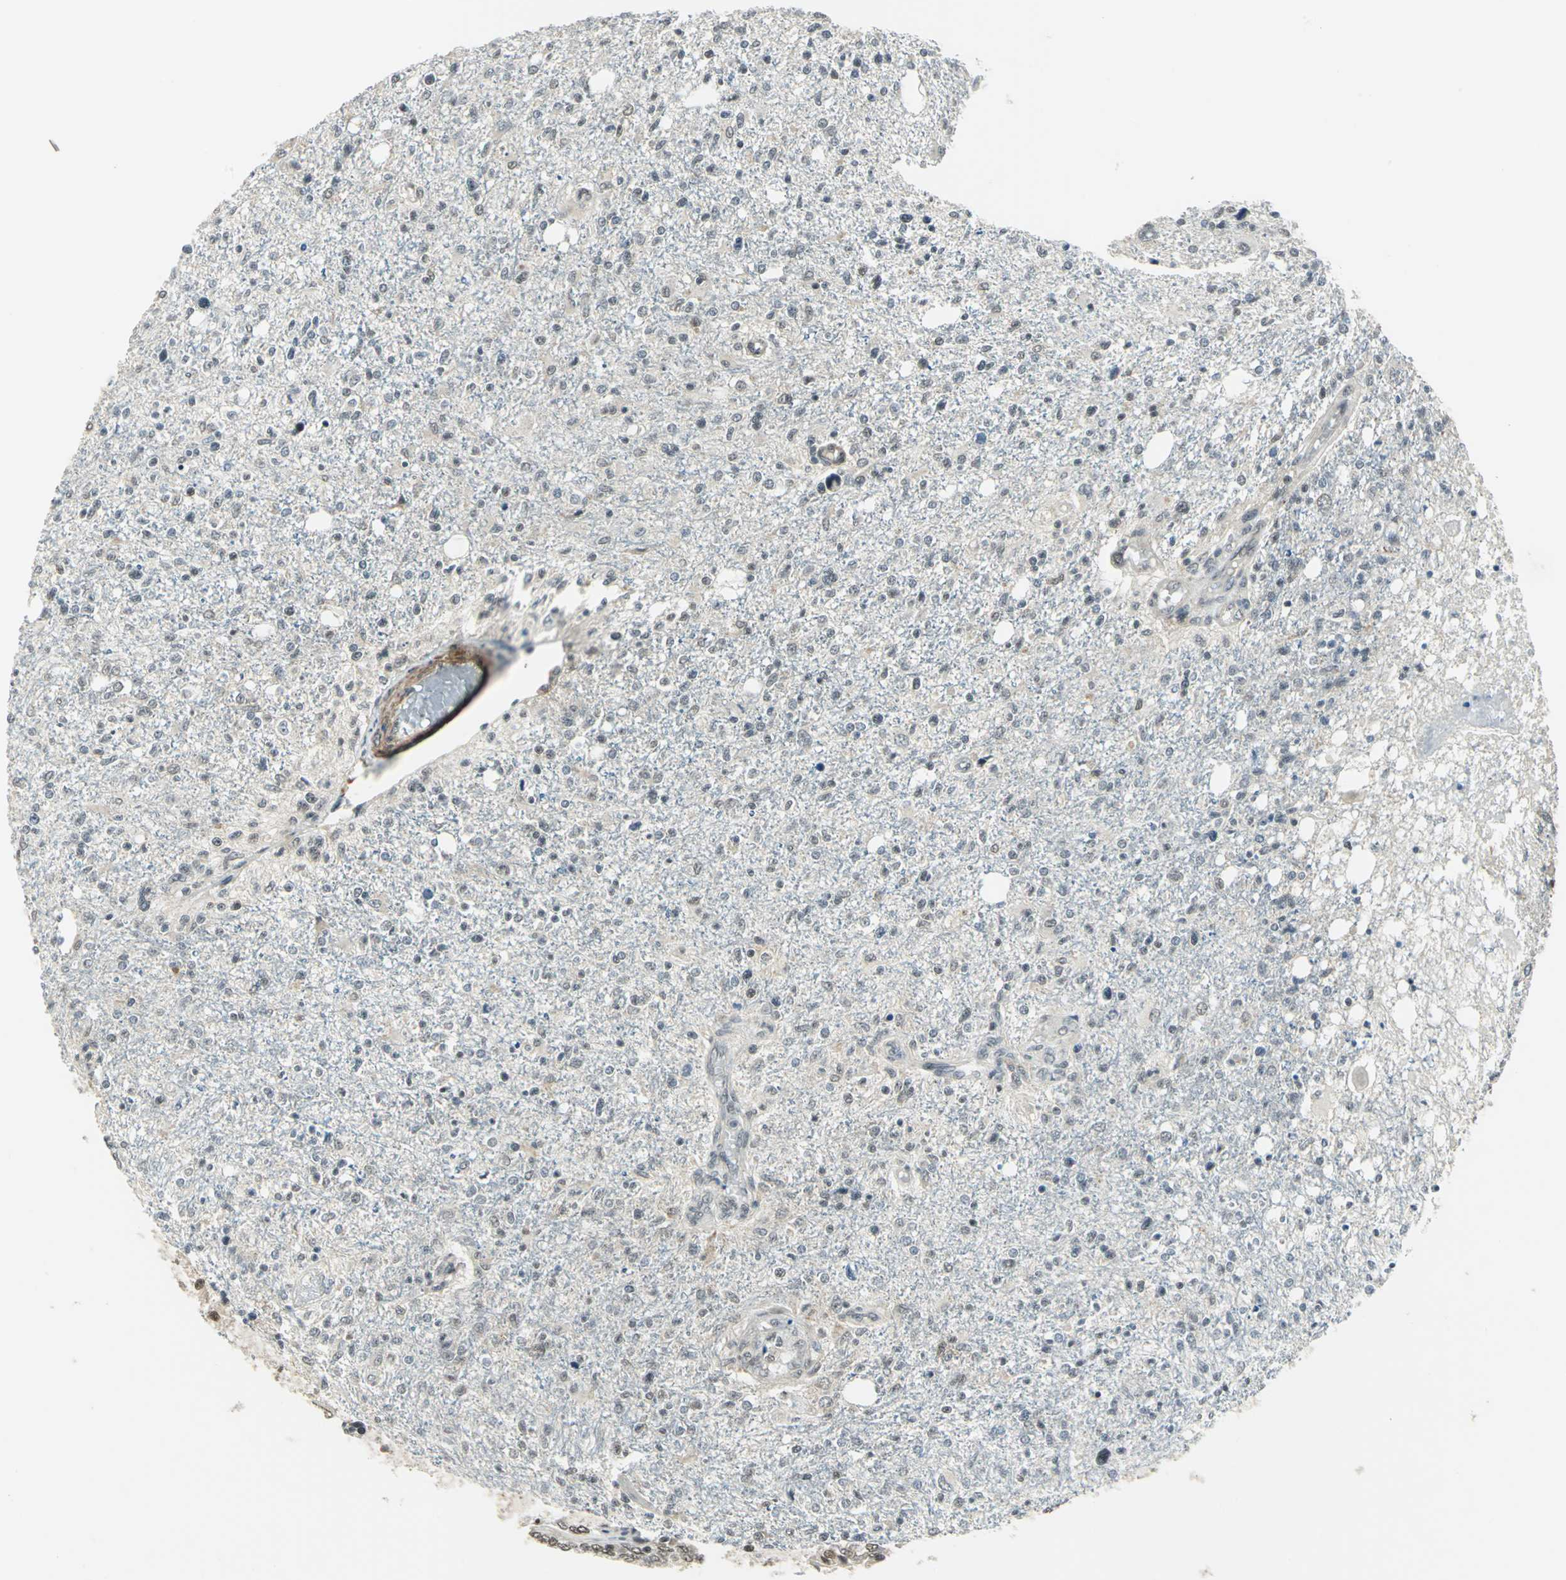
{"staining": {"intensity": "weak", "quantity": "<25%", "location": "cytoplasmic/membranous,nuclear"}, "tissue": "glioma", "cell_type": "Tumor cells", "image_type": "cancer", "snomed": [{"axis": "morphology", "description": "Glioma, malignant, High grade"}, {"axis": "topography", "description": "Cerebral cortex"}], "caption": "Immunohistochemistry of high-grade glioma (malignant) displays no staining in tumor cells.", "gene": "MTA1", "patient": {"sex": "male", "age": 76}}